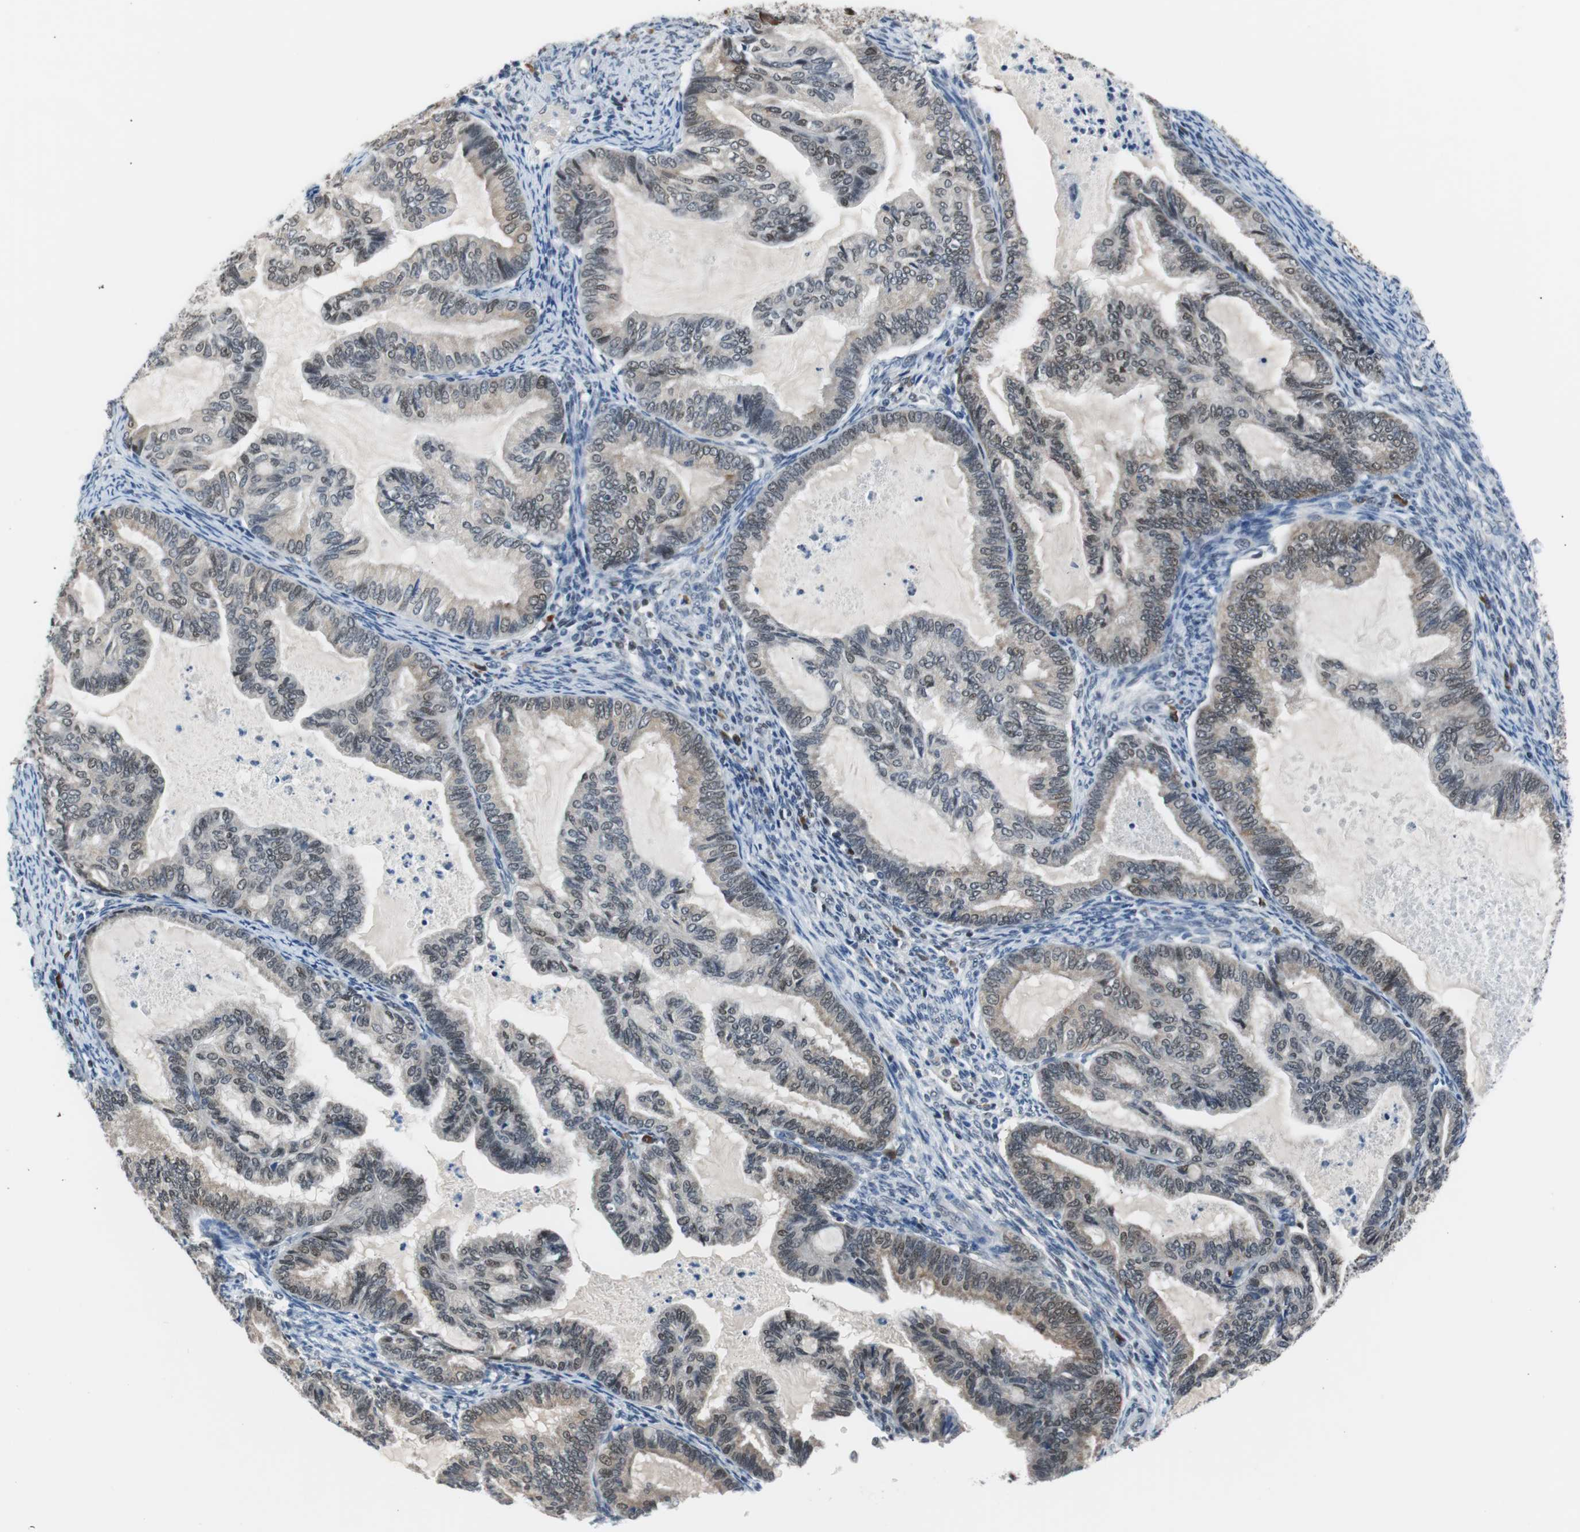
{"staining": {"intensity": "moderate", "quantity": "25%-75%", "location": "cytoplasmic/membranous,nuclear"}, "tissue": "cervical cancer", "cell_type": "Tumor cells", "image_type": "cancer", "snomed": [{"axis": "morphology", "description": "Normal tissue, NOS"}, {"axis": "morphology", "description": "Adenocarcinoma, NOS"}, {"axis": "topography", "description": "Cervix"}, {"axis": "topography", "description": "Endometrium"}], "caption": "IHC staining of cervical cancer, which displays medium levels of moderate cytoplasmic/membranous and nuclear positivity in about 25%-75% of tumor cells indicating moderate cytoplasmic/membranous and nuclear protein positivity. The staining was performed using DAB (3,3'-diaminobenzidine) (brown) for protein detection and nuclei were counterstained in hematoxylin (blue).", "gene": "USP28", "patient": {"sex": "female", "age": 86}}